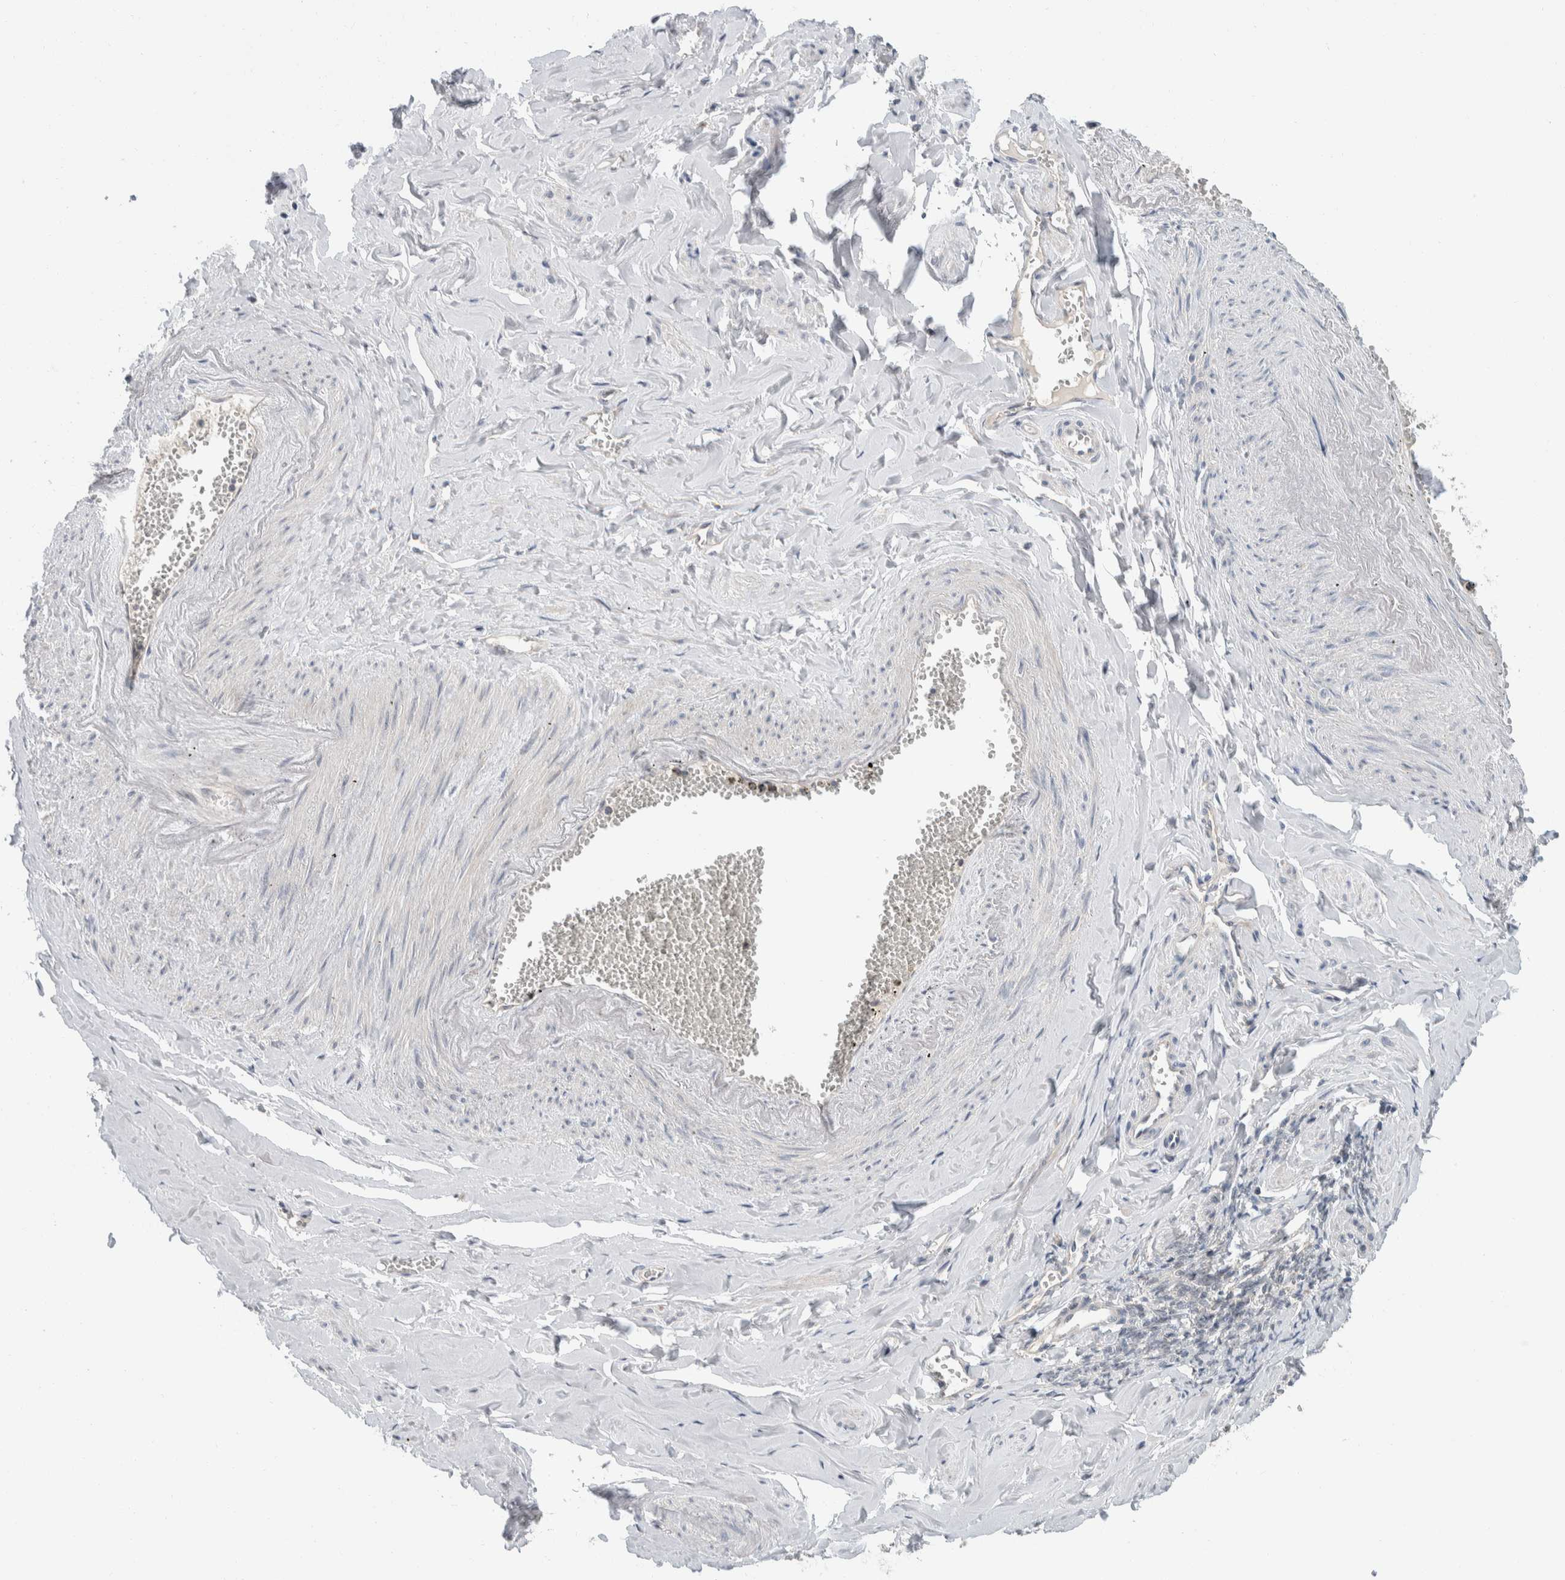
{"staining": {"intensity": "negative", "quantity": "none", "location": "none"}, "tissue": "adipose tissue", "cell_type": "Adipocytes", "image_type": "normal", "snomed": [{"axis": "morphology", "description": "Normal tissue, NOS"}, {"axis": "topography", "description": "Vascular tissue"}, {"axis": "topography", "description": "Fallopian tube"}, {"axis": "topography", "description": "Ovary"}], "caption": "Immunohistochemistry photomicrograph of normal adipose tissue: human adipose tissue stained with DAB (3,3'-diaminobenzidine) demonstrates no significant protein expression in adipocytes. (Brightfield microscopy of DAB immunohistochemistry (IHC) at high magnification).", "gene": "SHPK", "patient": {"sex": "female", "age": 67}}